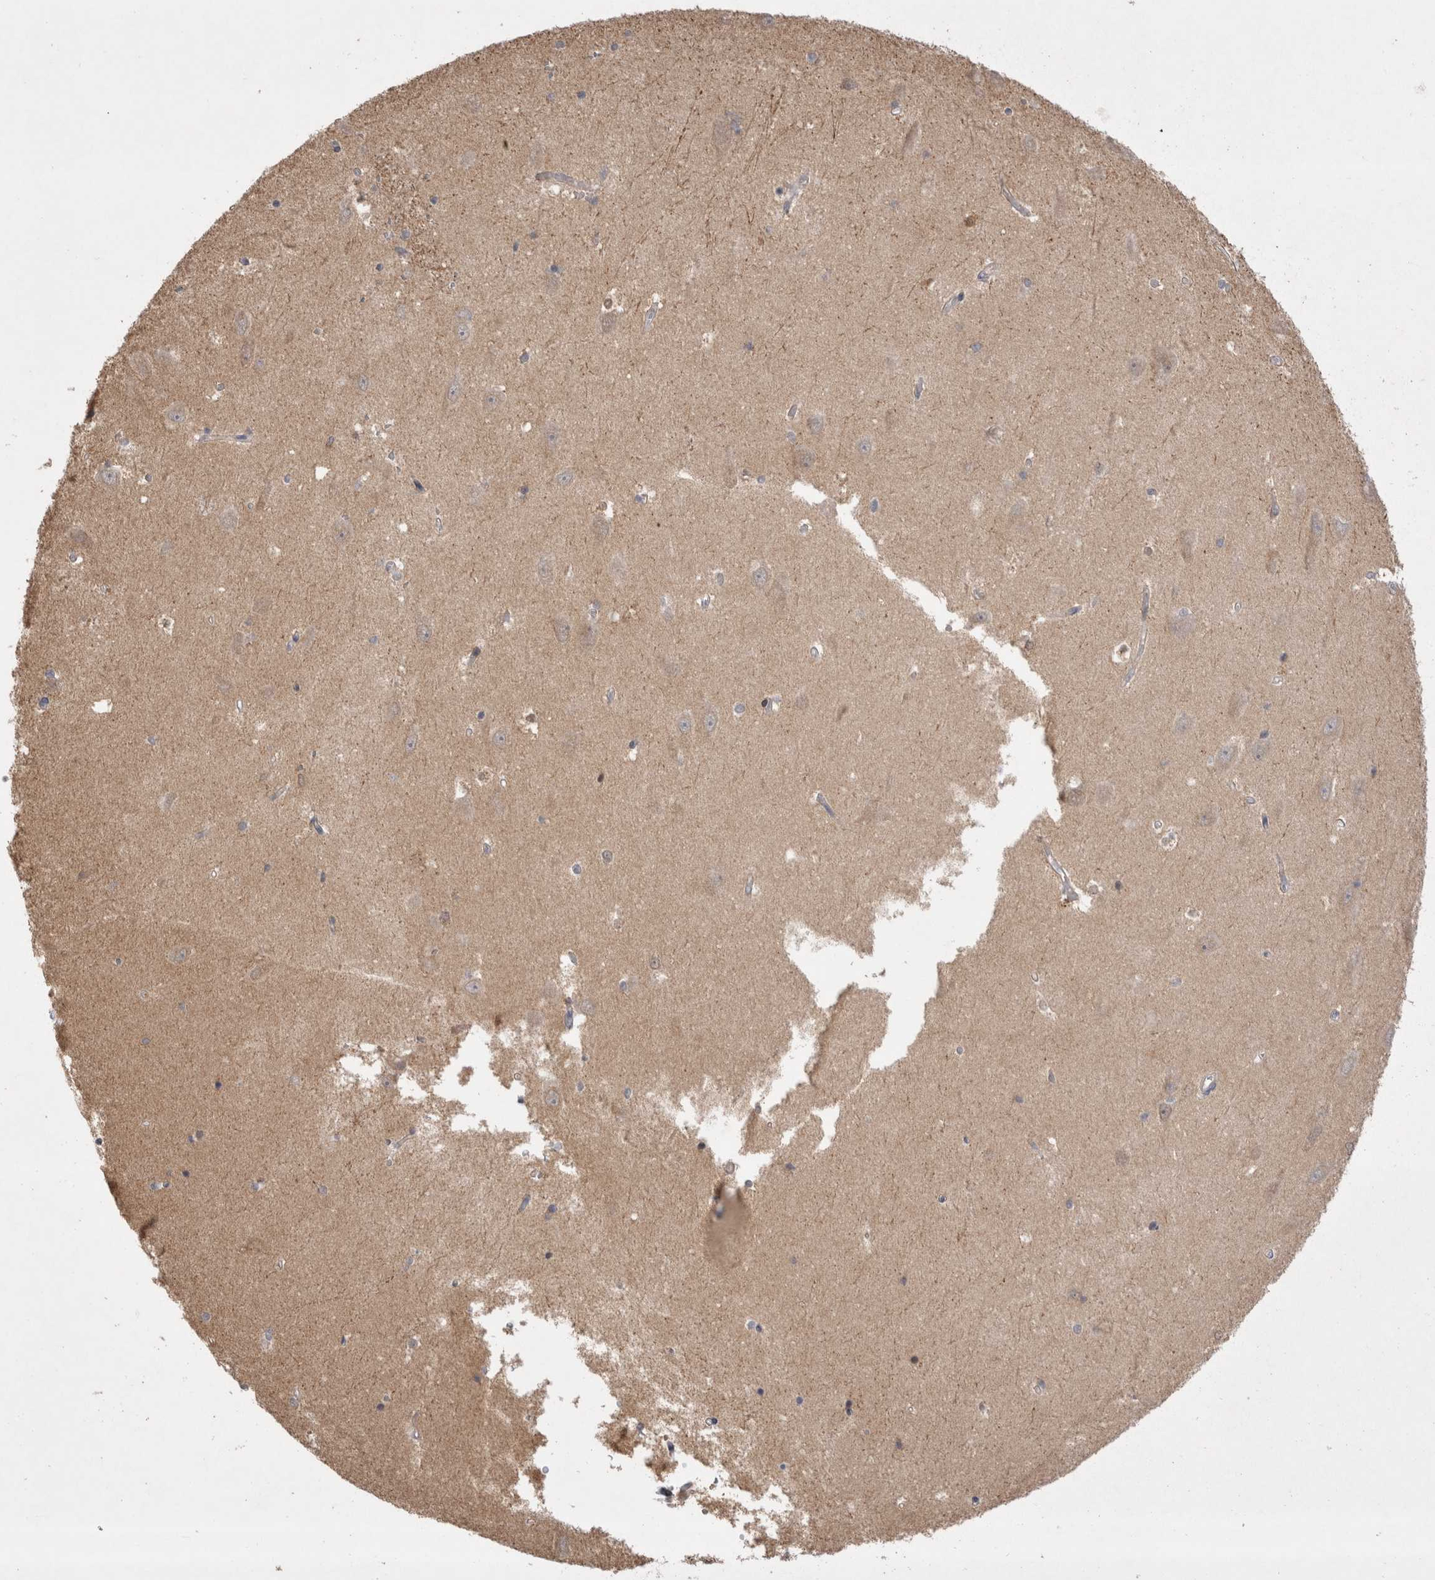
{"staining": {"intensity": "weak", "quantity": "<25%", "location": "nuclear"}, "tissue": "hippocampus", "cell_type": "Glial cells", "image_type": "normal", "snomed": [{"axis": "morphology", "description": "Normal tissue, NOS"}, {"axis": "topography", "description": "Hippocampus"}], "caption": "DAB immunohistochemical staining of benign human hippocampus shows no significant expression in glial cells. Brightfield microscopy of IHC stained with DAB (brown) and hematoxylin (blue), captured at high magnification.", "gene": "PLEKHM1", "patient": {"sex": "male", "age": 45}}